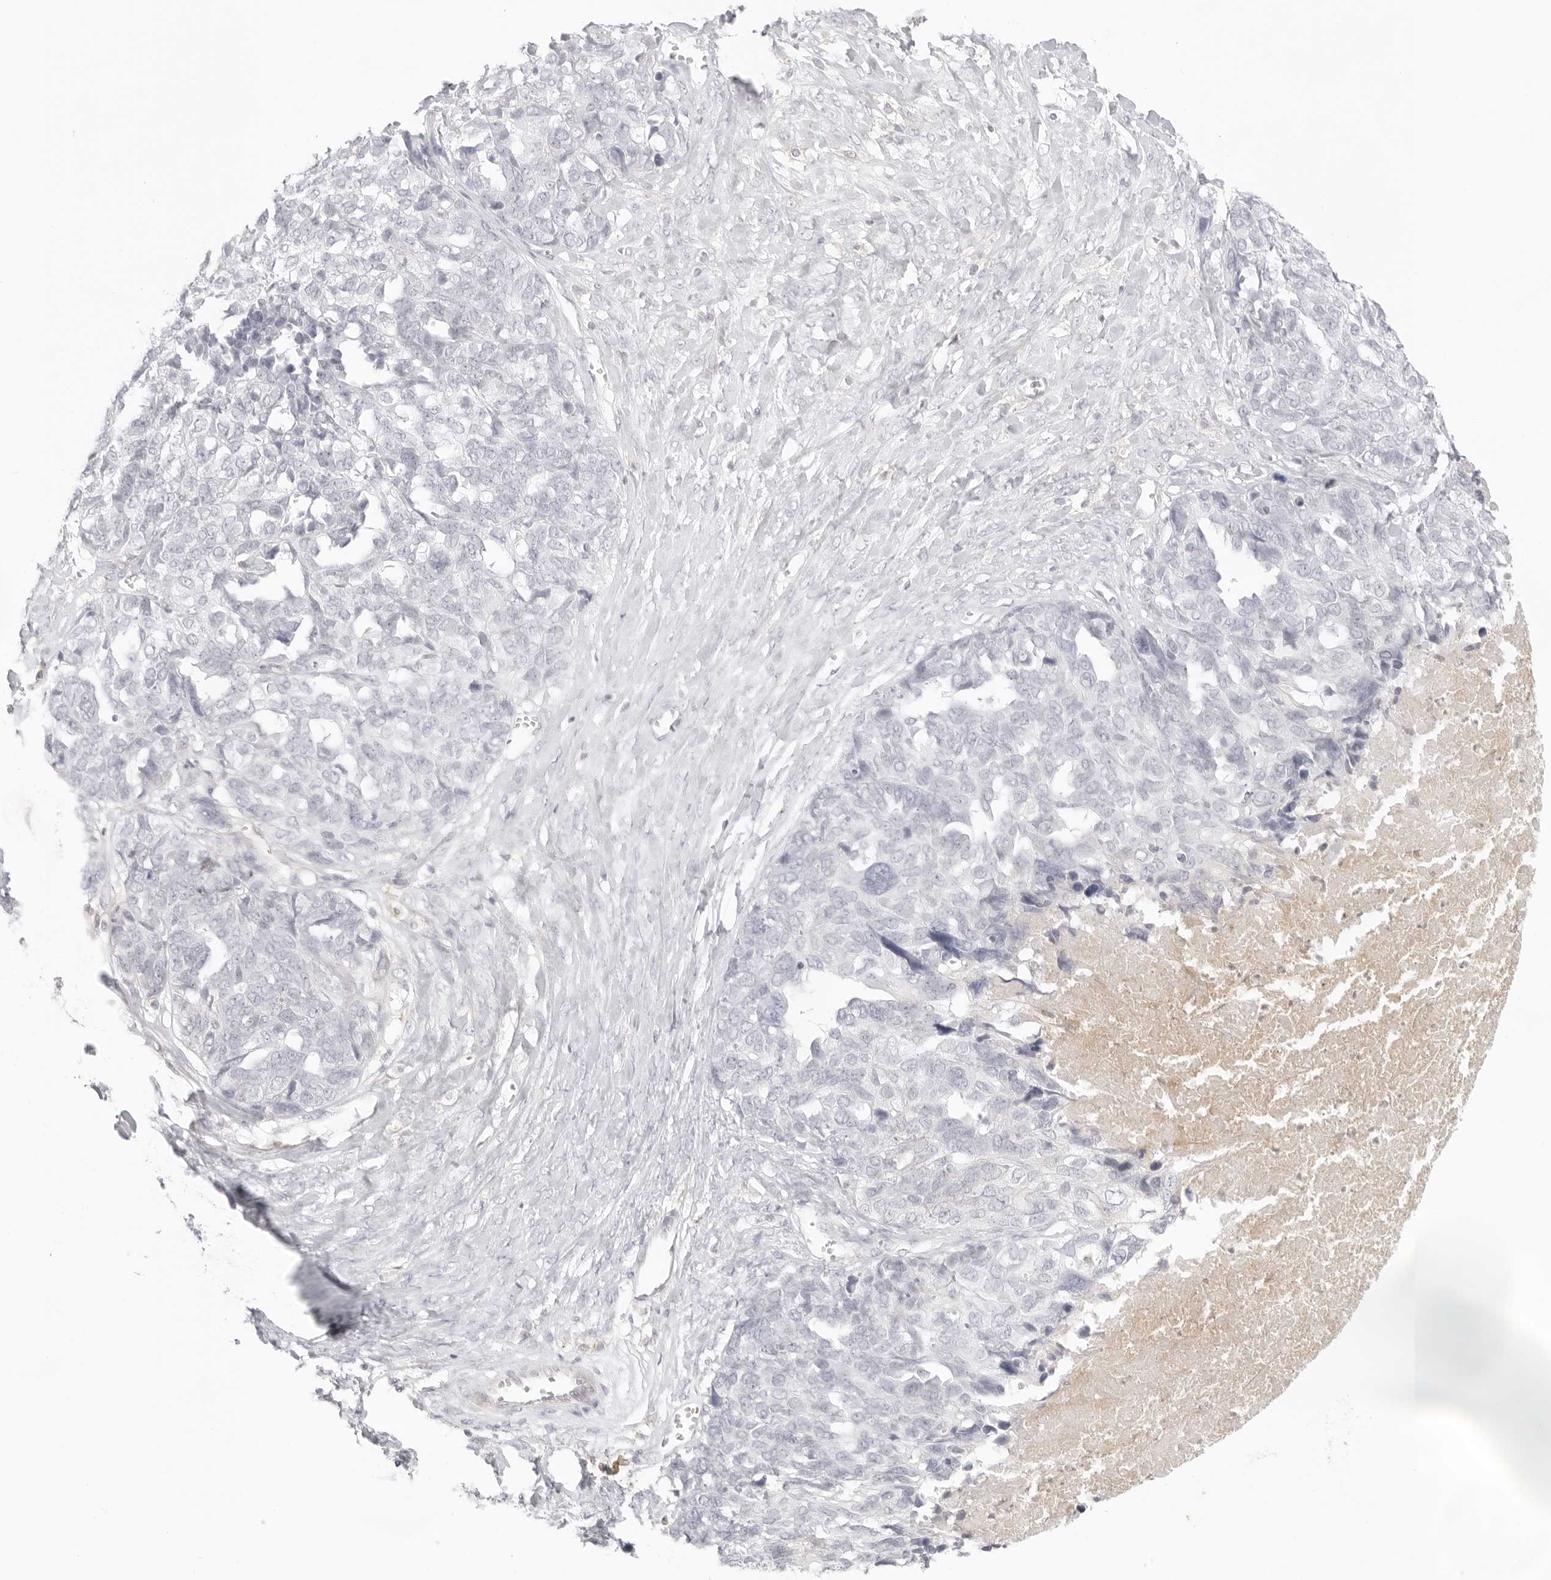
{"staining": {"intensity": "negative", "quantity": "none", "location": "none"}, "tissue": "ovarian cancer", "cell_type": "Tumor cells", "image_type": "cancer", "snomed": [{"axis": "morphology", "description": "Cystadenocarcinoma, serous, NOS"}, {"axis": "topography", "description": "Ovary"}], "caption": "Ovarian cancer (serous cystadenocarcinoma) was stained to show a protein in brown. There is no significant expression in tumor cells.", "gene": "TNFRSF14", "patient": {"sex": "female", "age": 79}}